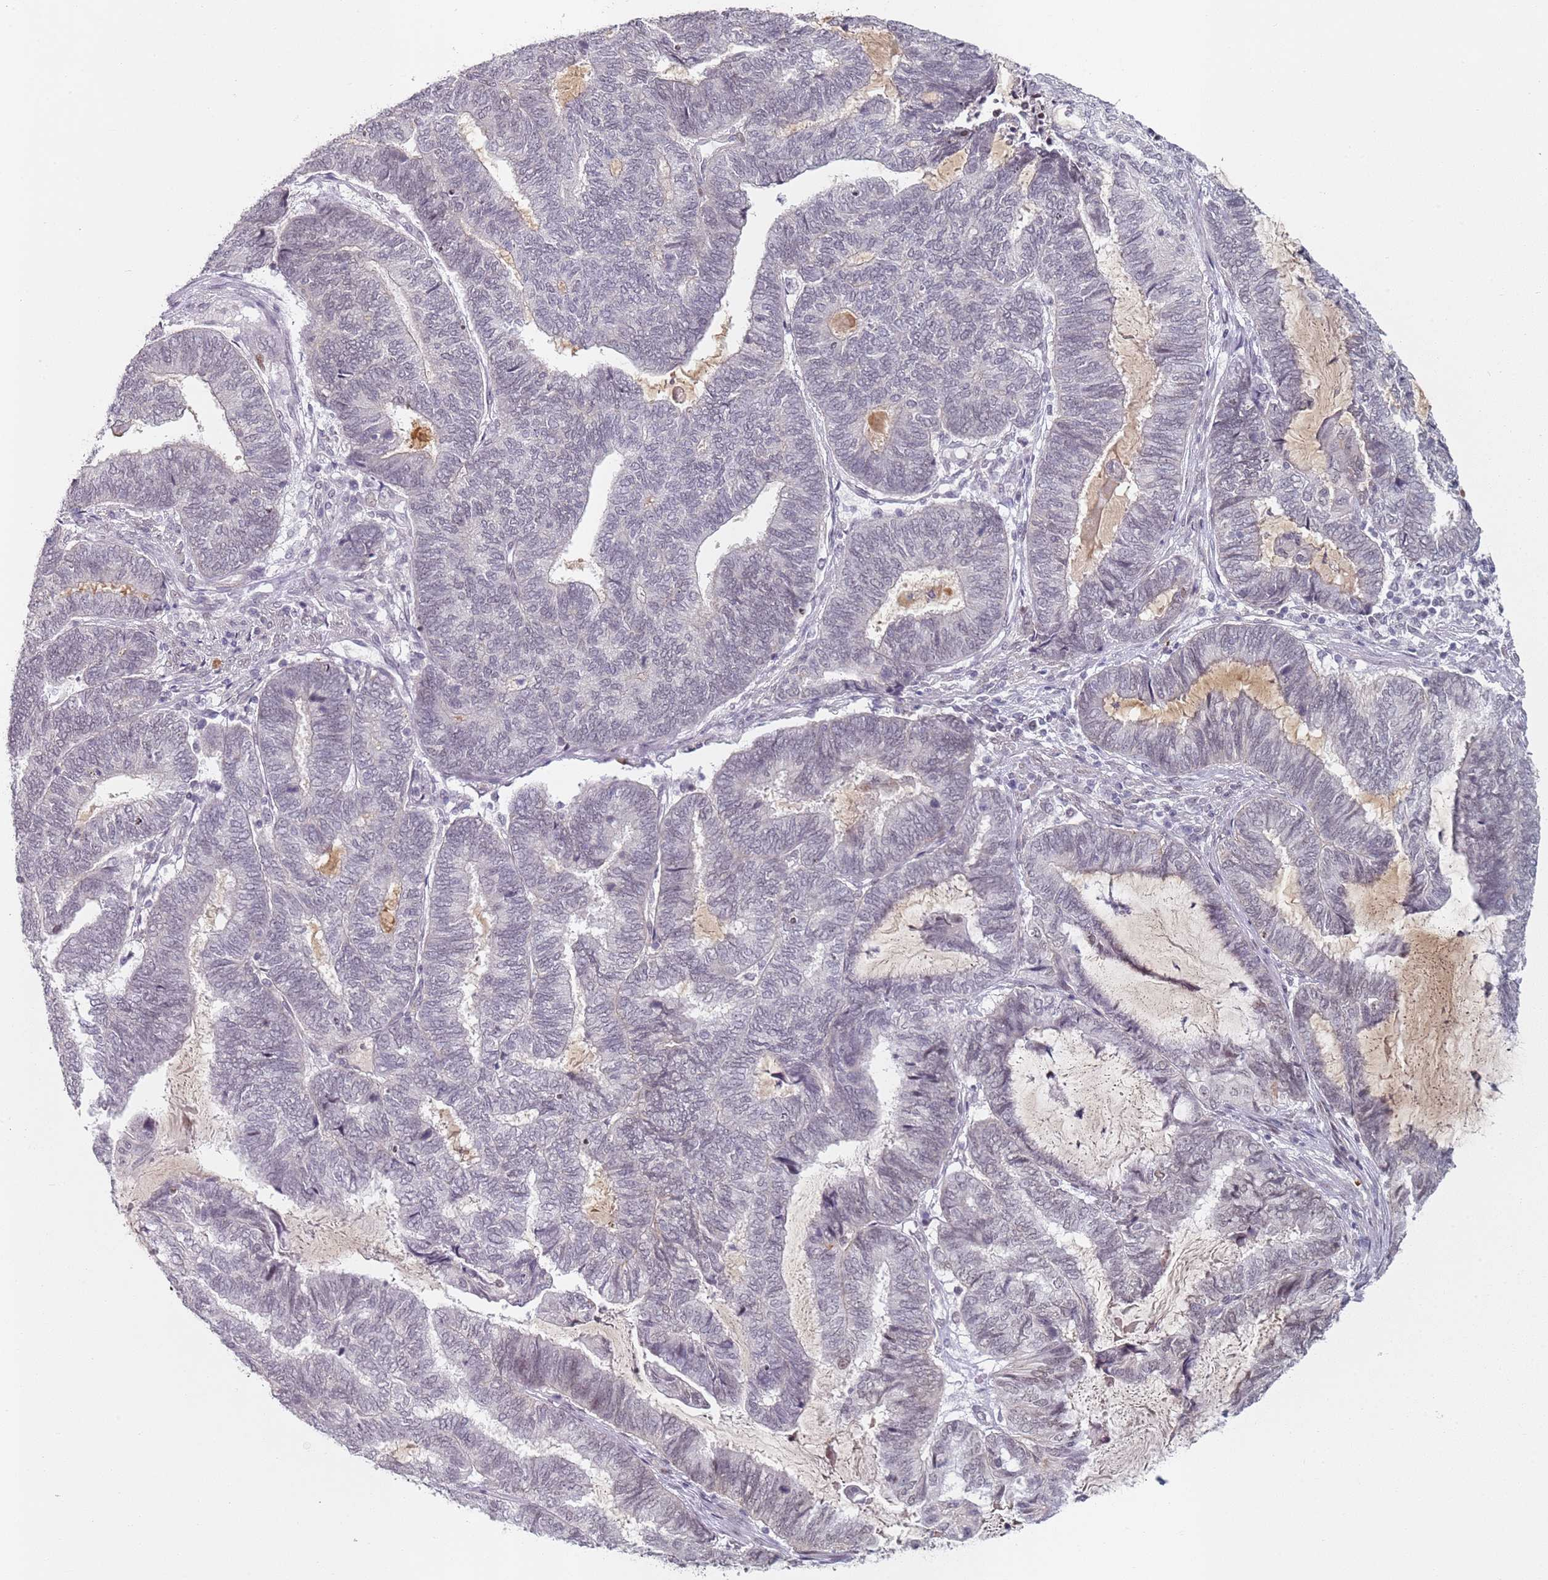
{"staining": {"intensity": "weak", "quantity": "<25%", "location": "nuclear"}, "tissue": "endometrial cancer", "cell_type": "Tumor cells", "image_type": "cancer", "snomed": [{"axis": "morphology", "description": "Adenocarcinoma, NOS"}, {"axis": "topography", "description": "Uterus"}, {"axis": "topography", "description": "Endometrium"}], "caption": "Endometrial adenocarcinoma stained for a protein using immunohistochemistry exhibits no expression tumor cells.", "gene": "ATF6B", "patient": {"sex": "female", "age": 70}}